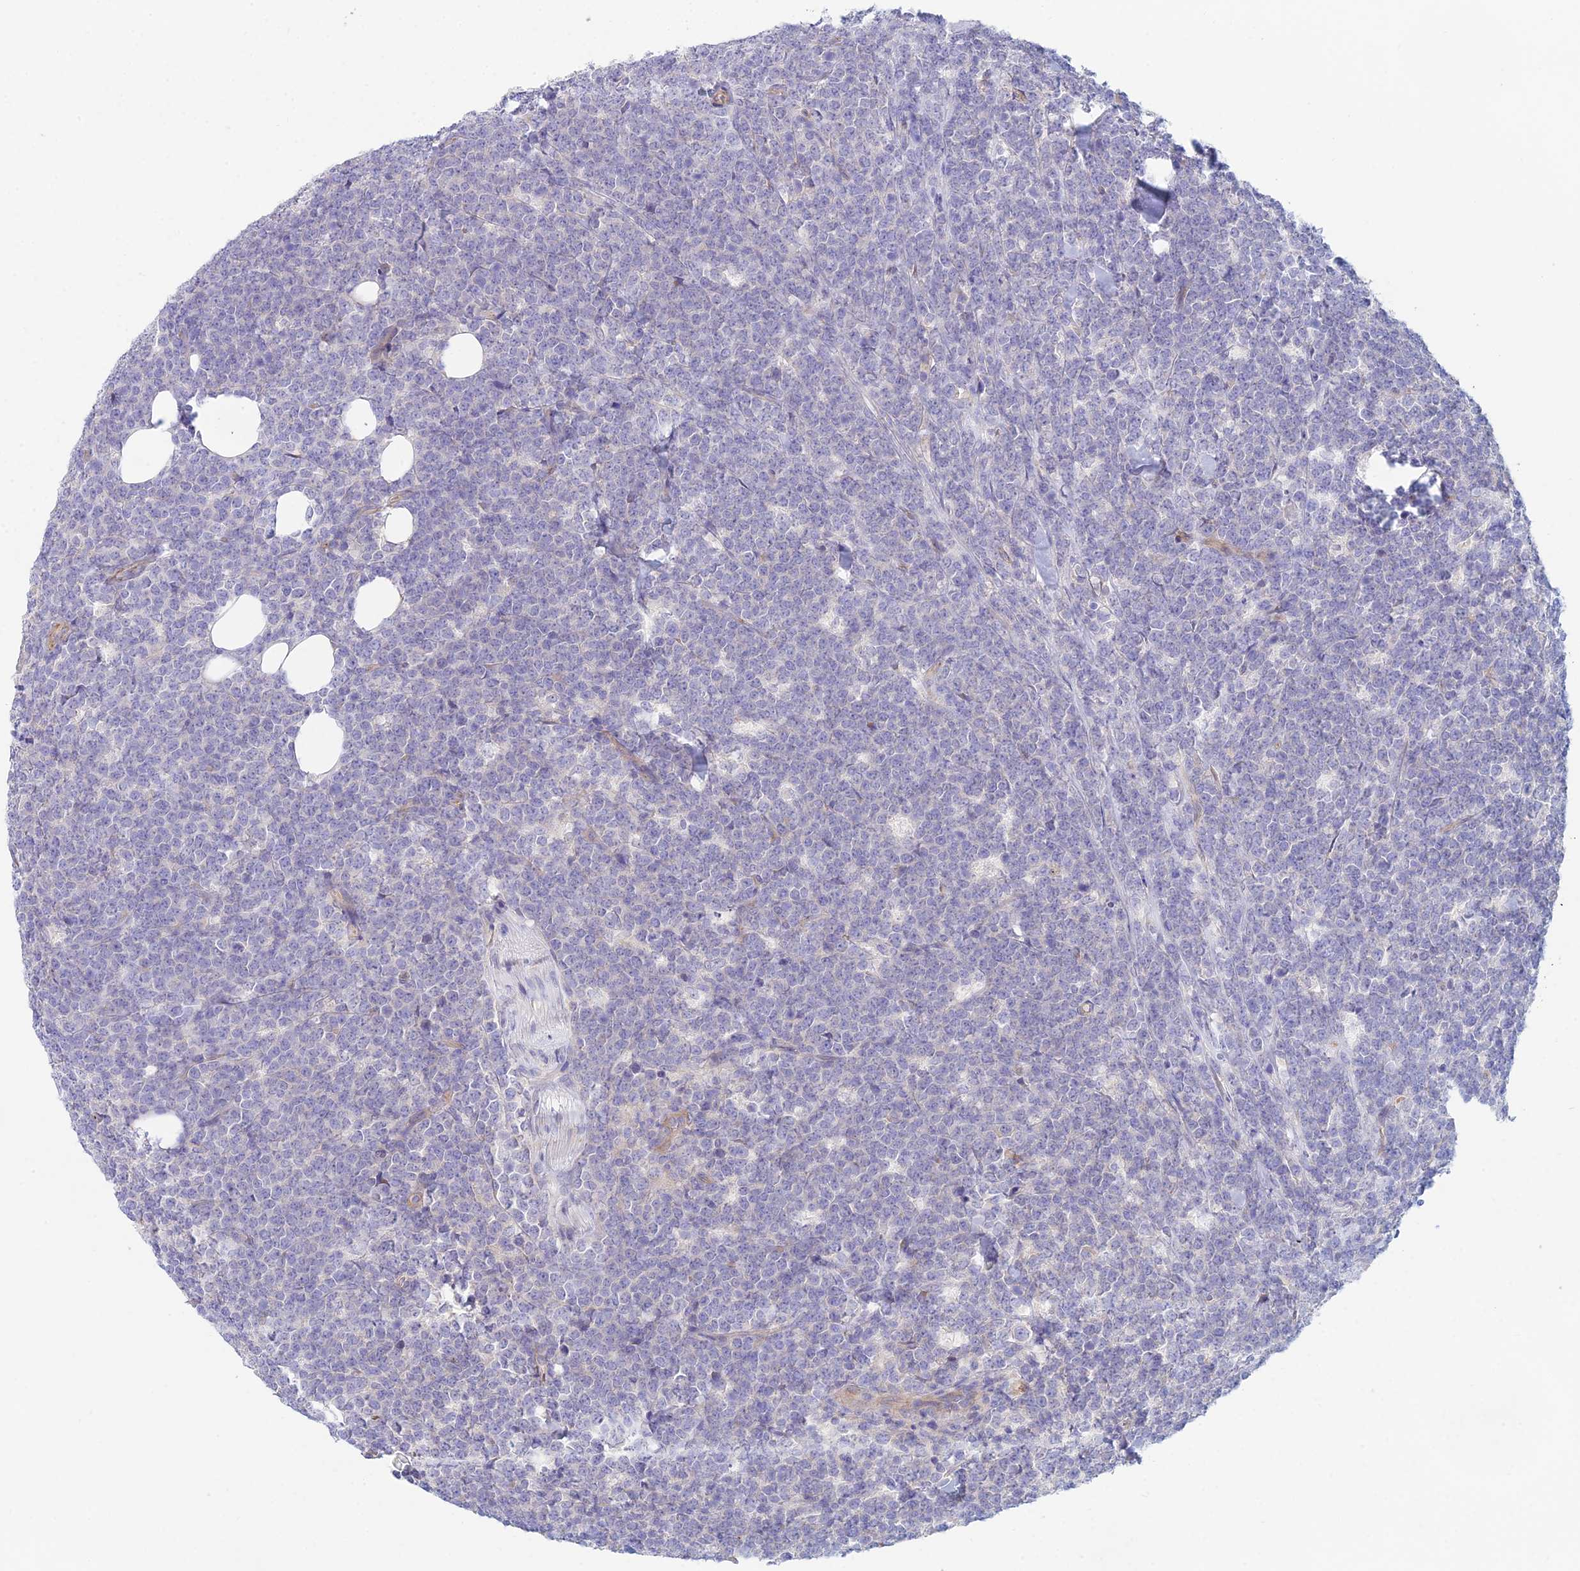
{"staining": {"intensity": "negative", "quantity": "none", "location": "none"}, "tissue": "lymphoma", "cell_type": "Tumor cells", "image_type": "cancer", "snomed": [{"axis": "morphology", "description": "Malignant lymphoma, non-Hodgkin's type, High grade"}, {"axis": "topography", "description": "Small intestine"}], "caption": "Immunohistochemistry histopathology image of lymphoma stained for a protein (brown), which exhibits no positivity in tumor cells.", "gene": "ZNF564", "patient": {"sex": "male", "age": 8}}